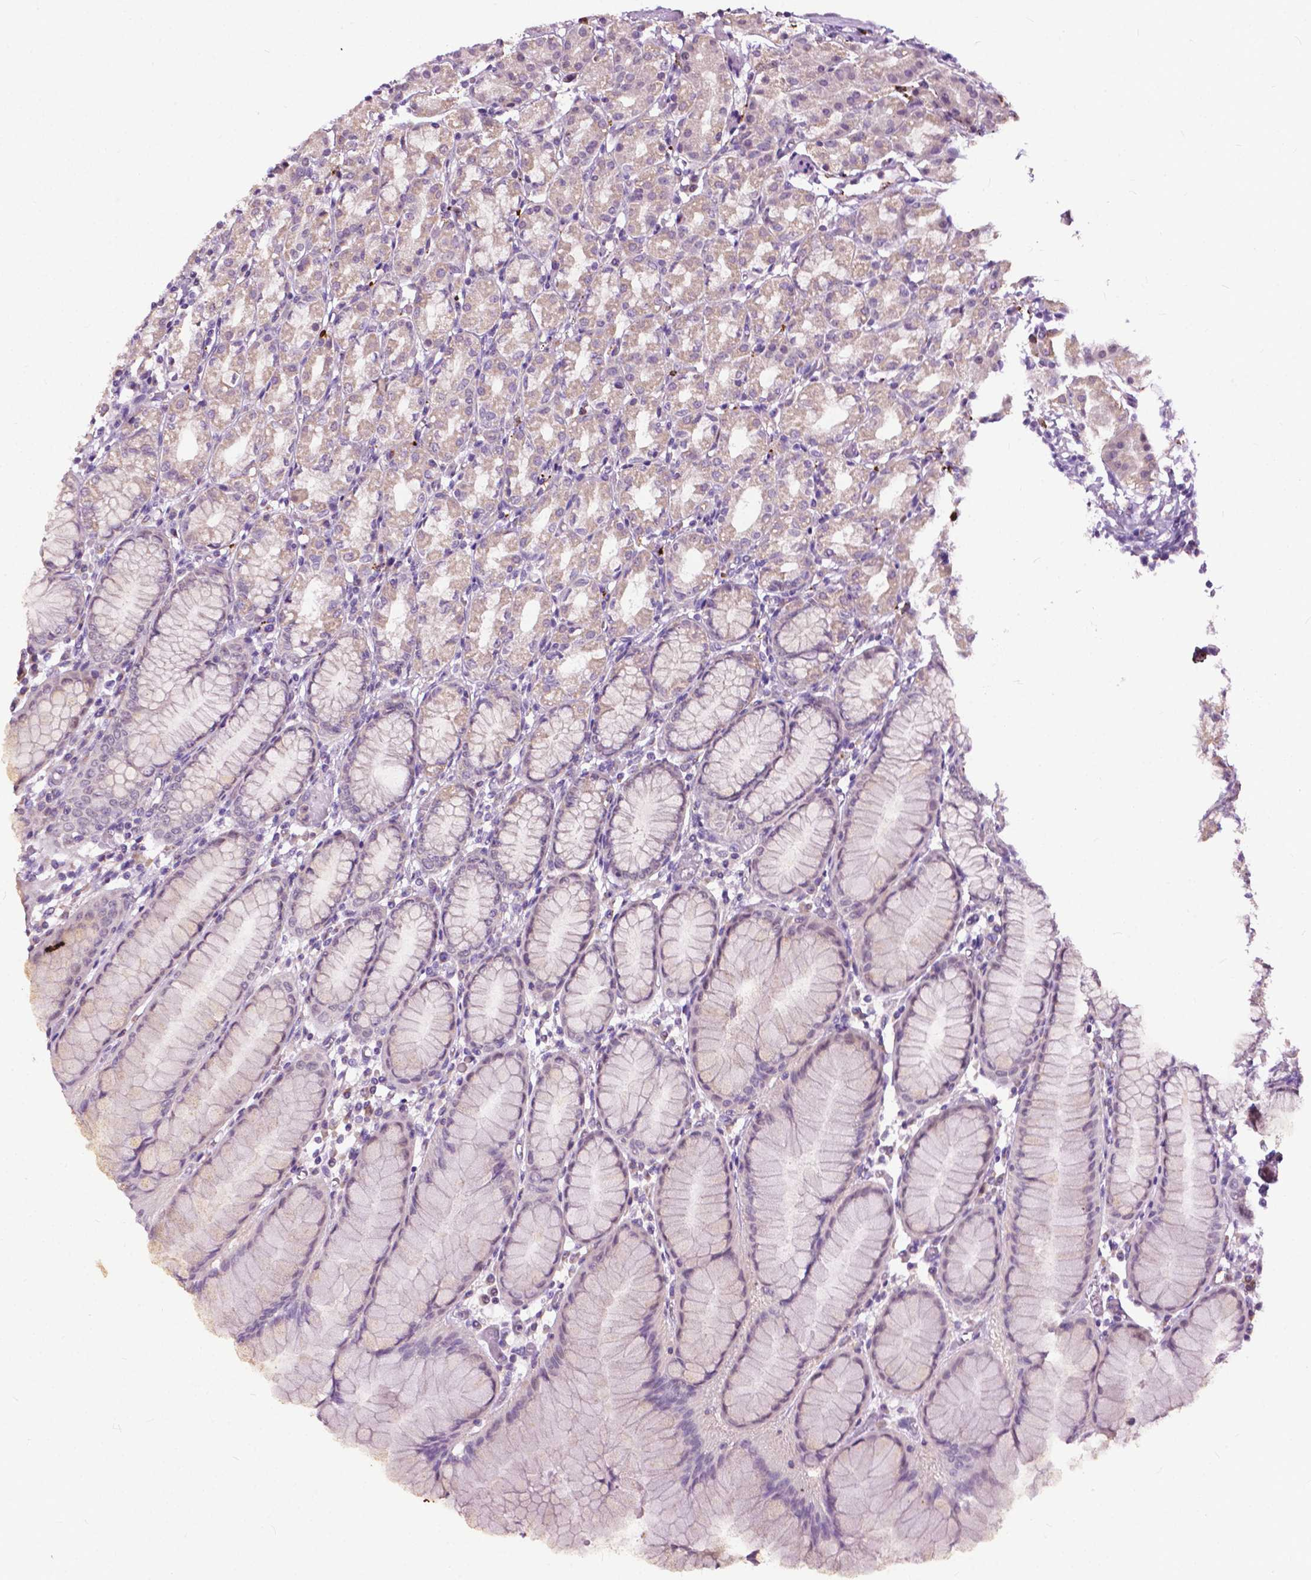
{"staining": {"intensity": "weak", "quantity": "25%-75%", "location": "cytoplasmic/membranous"}, "tissue": "stomach", "cell_type": "Glandular cells", "image_type": "normal", "snomed": [{"axis": "morphology", "description": "Normal tissue, NOS"}, {"axis": "topography", "description": "Stomach"}], "caption": "High-power microscopy captured an immunohistochemistry image of benign stomach, revealing weak cytoplasmic/membranous staining in about 25%-75% of glandular cells. The staining was performed using DAB (3,3'-diaminobenzidine), with brown indicating positive protein expression. Nuclei are stained blue with hematoxylin.", "gene": "TTC9B", "patient": {"sex": "female", "age": 57}}